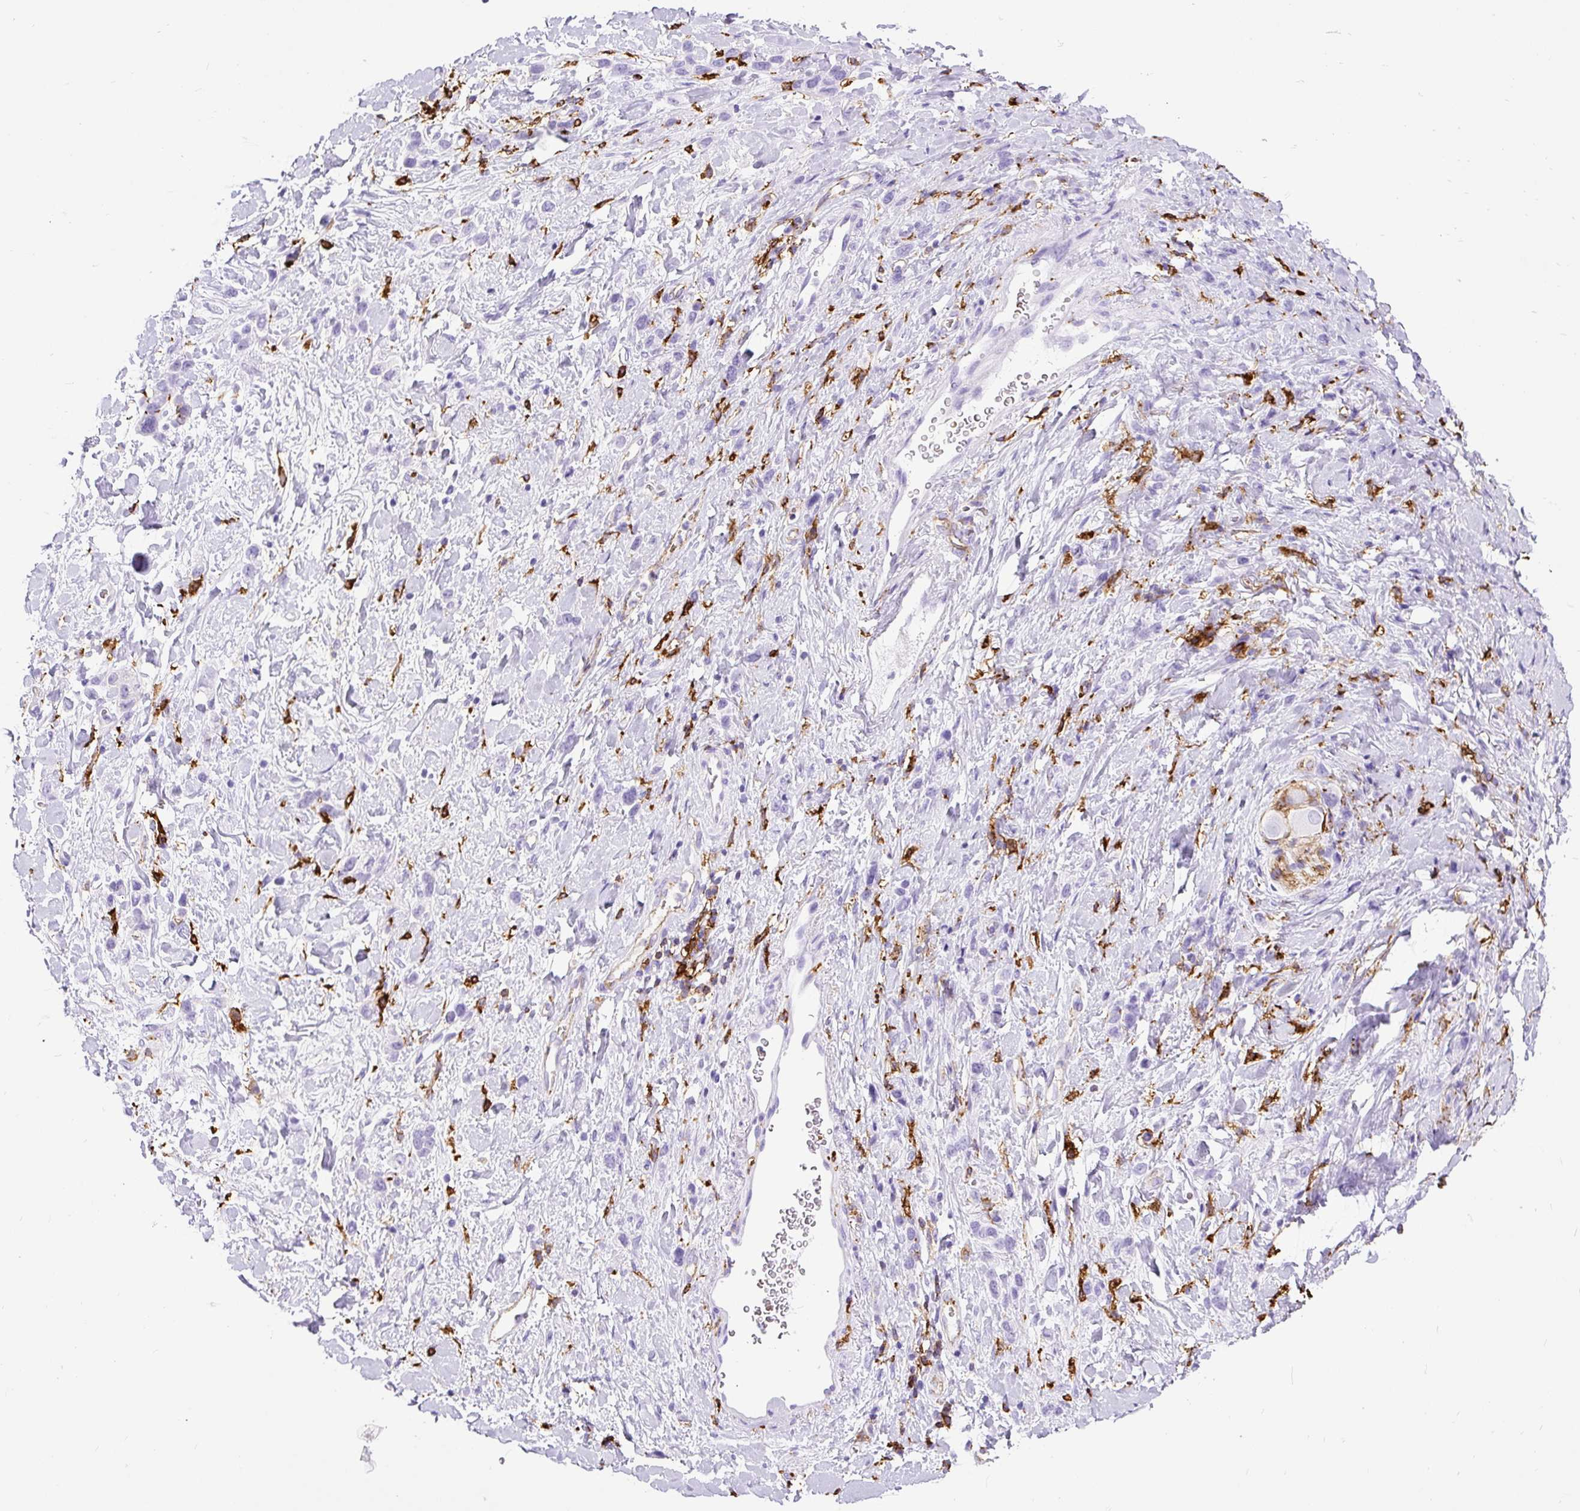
{"staining": {"intensity": "negative", "quantity": "none", "location": "none"}, "tissue": "stomach cancer", "cell_type": "Tumor cells", "image_type": "cancer", "snomed": [{"axis": "morphology", "description": "Adenocarcinoma, NOS"}, {"axis": "topography", "description": "Stomach"}], "caption": "The immunohistochemistry photomicrograph has no significant staining in tumor cells of stomach cancer tissue.", "gene": "HLA-DRA", "patient": {"sex": "female", "age": 65}}